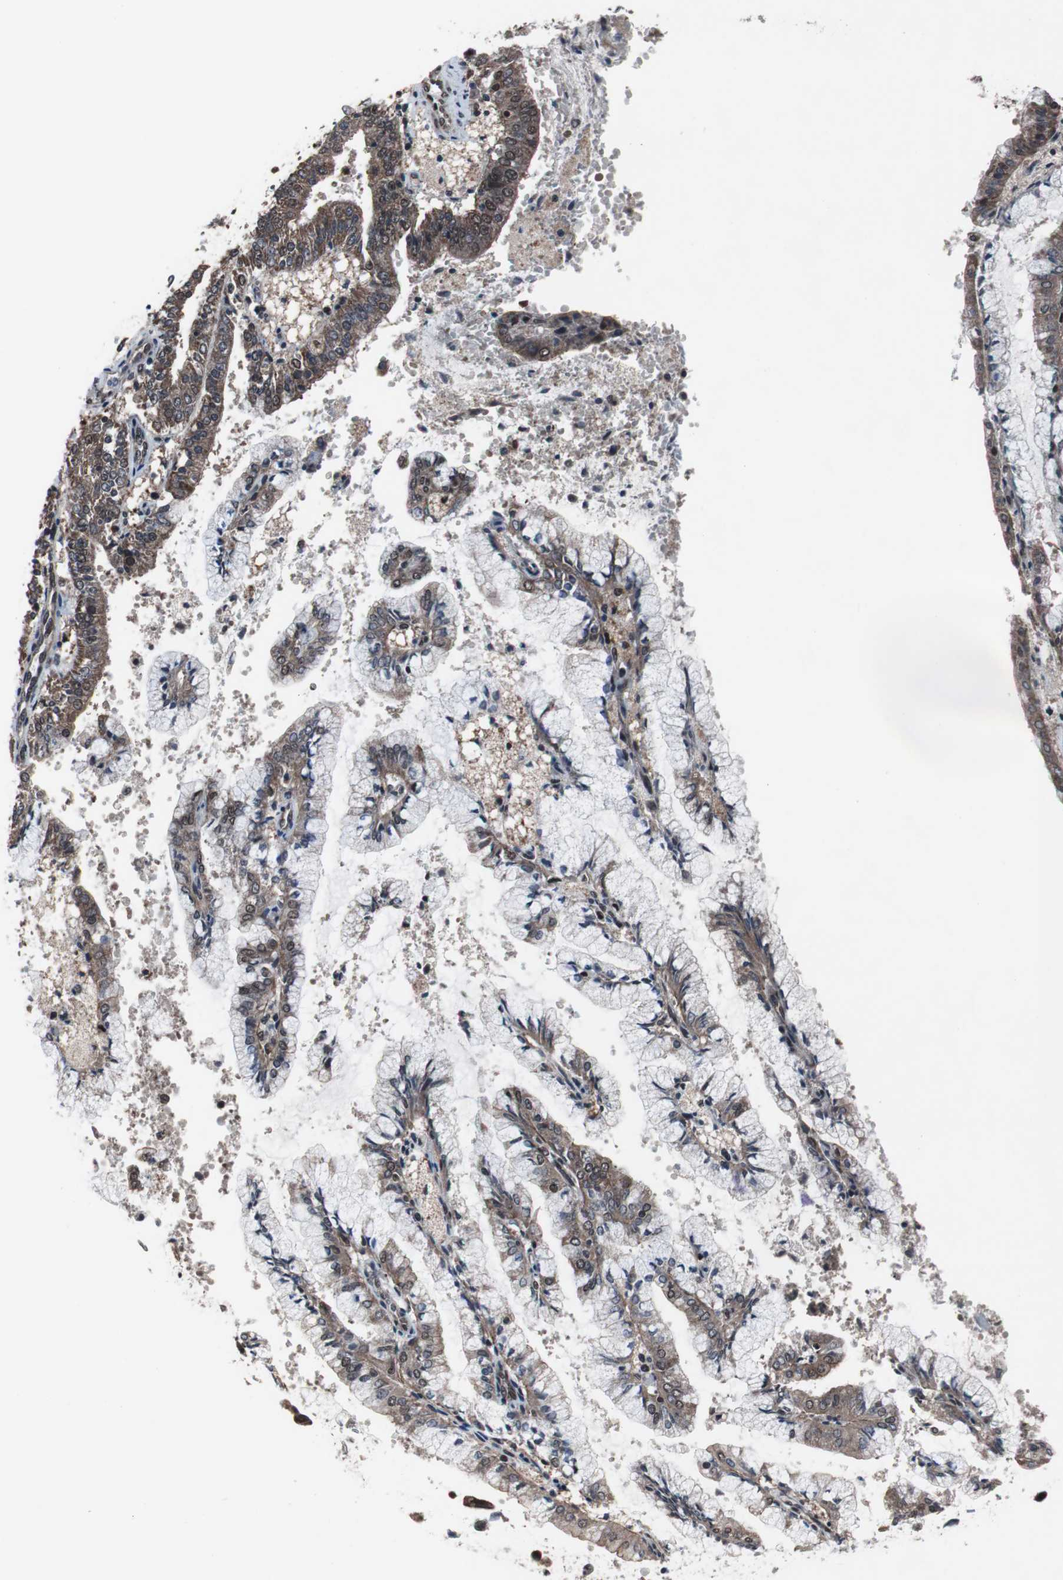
{"staining": {"intensity": "moderate", "quantity": ">75%", "location": "cytoplasmic/membranous,nuclear"}, "tissue": "endometrial cancer", "cell_type": "Tumor cells", "image_type": "cancer", "snomed": [{"axis": "morphology", "description": "Adenocarcinoma, NOS"}, {"axis": "topography", "description": "Endometrium"}], "caption": "Protein expression analysis of adenocarcinoma (endometrial) shows moderate cytoplasmic/membranous and nuclear staining in approximately >75% of tumor cells.", "gene": "GTF2F2", "patient": {"sex": "female", "age": 63}}